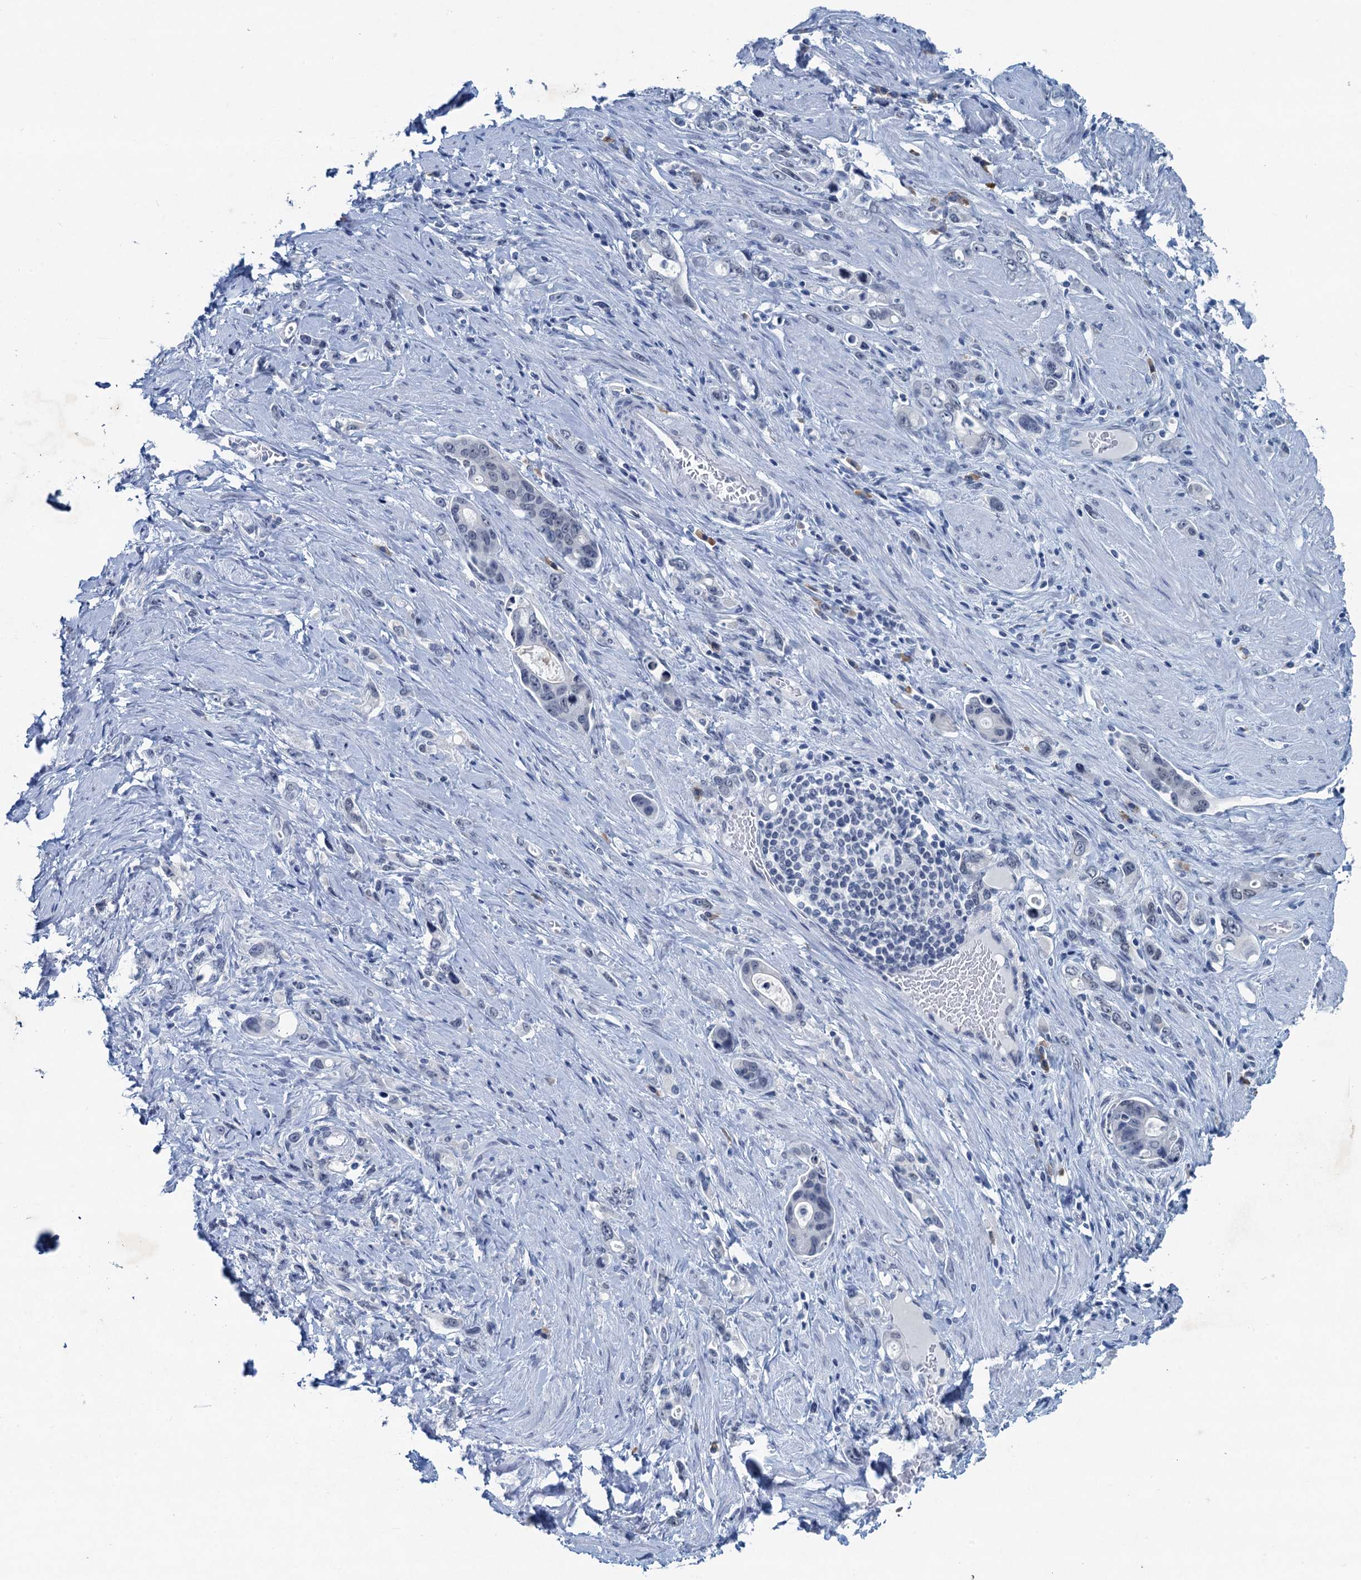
{"staining": {"intensity": "negative", "quantity": "none", "location": "none"}, "tissue": "stomach cancer", "cell_type": "Tumor cells", "image_type": "cancer", "snomed": [{"axis": "morphology", "description": "Adenocarcinoma, NOS"}, {"axis": "topography", "description": "Stomach, lower"}], "caption": "The photomicrograph reveals no staining of tumor cells in stomach cancer (adenocarcinoma). (DAB IHC with hematoxylin counter stain).", "gene": "HAPSTR1", "patient": {"sex": "female", "age": 43}}